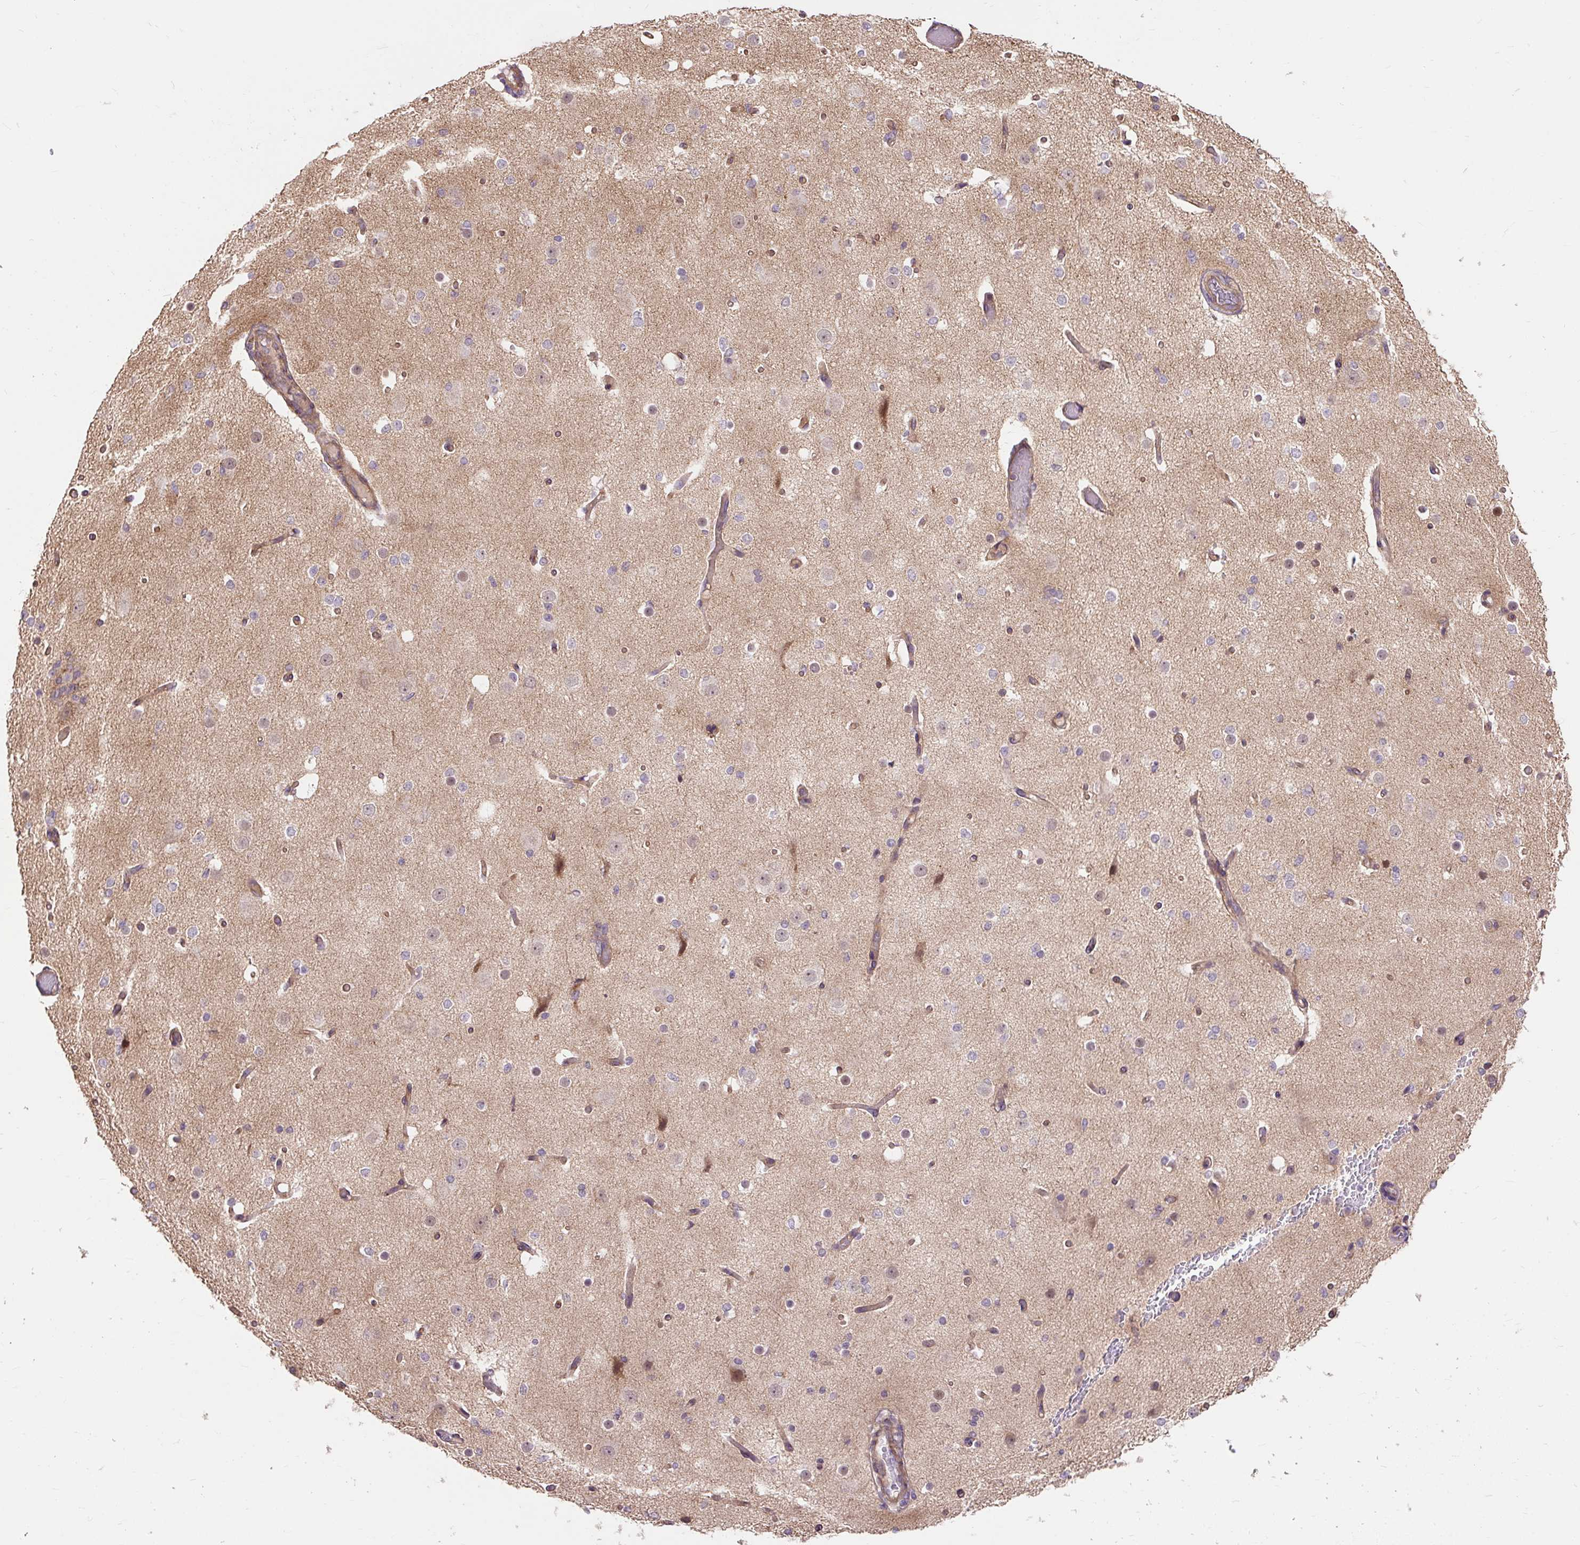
{"staining": {"intensity": "moderate", "quantity": ">75%", "location": "cytoplasmic/membranous"}, "tissue": "cerebral cortex", "cell_type": "Endothelial cells", "image_type": "normal", "snomed": [{"axis": "morphology", "description": "Normal tissue, NOS"}, {"axis": "morphology", "description": "Inflammation, NOS"}, {"axis": "topography", "description": "Cerebral cortex"}], "caption": "About >75% of endothelial cells in unremarkable human cerebral cortex demonstrate moderate cytoplasmic/membranous protein positivity as visualized by brown immunohistochemical staining.", "gene": "TRIAP1", "patient": {"sex": "male", "age": 6}}